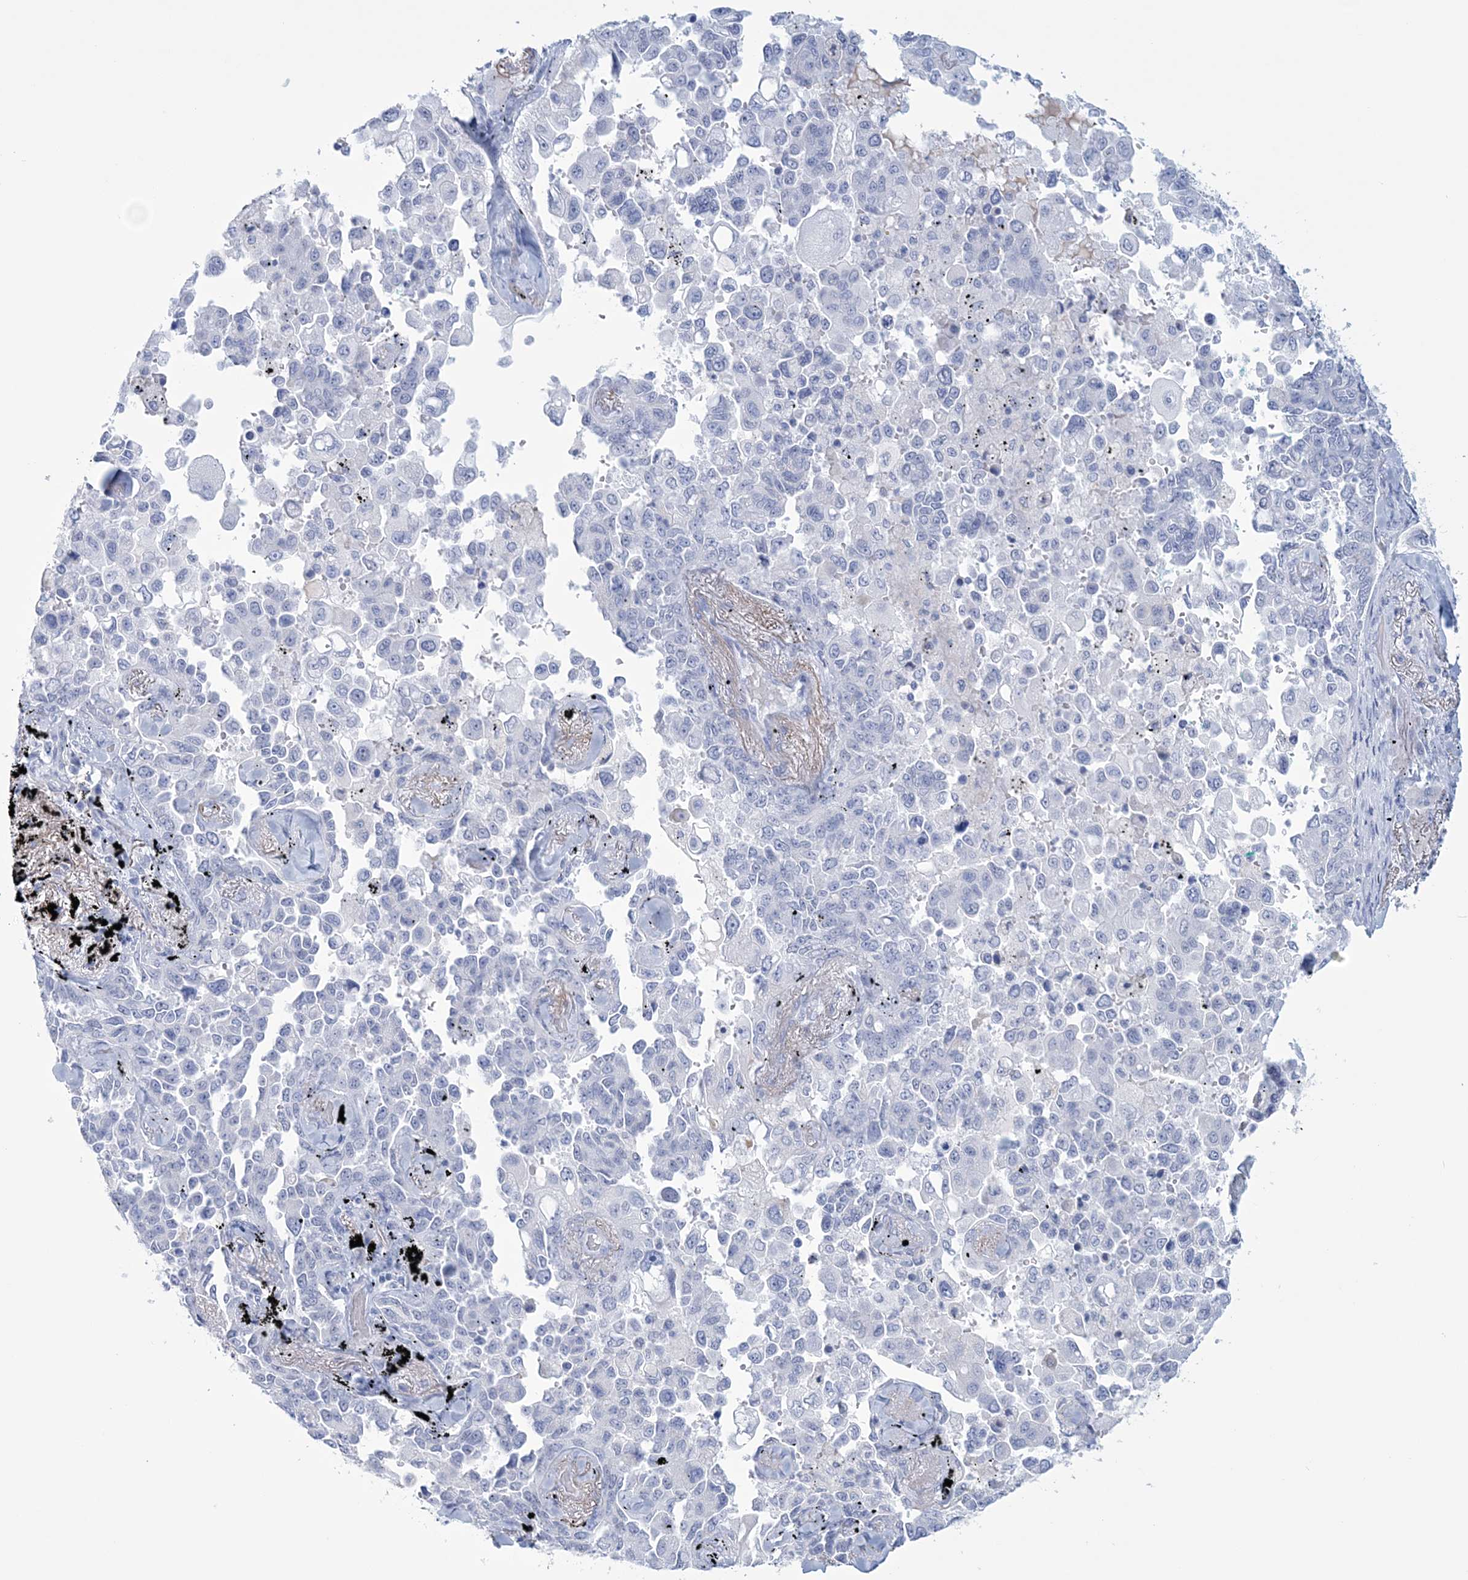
{"staining": {"intensity": "negative", "quantity": "none", "location": "none"}, "tissue": "lung cancer", "cell_type": "Tumor cells", "image_type": "cancer", "snomed": [{"axis": "morphology", "description": "Adenocarcinoma, NOS"}, {"axis": "topography", "description": "Lung"}], "caption": "A high-resolution photomicrograph shows immunohistochemistry (IHC) staining of lung adenocarcinoma, which displays no significant positivity in tumor cells. (DAB (3,3'-diaminobenzidine) IHC with hematoxylin counter stain).", "gene": "DPCD", "patient": {"sex": "female", "age": 67}}